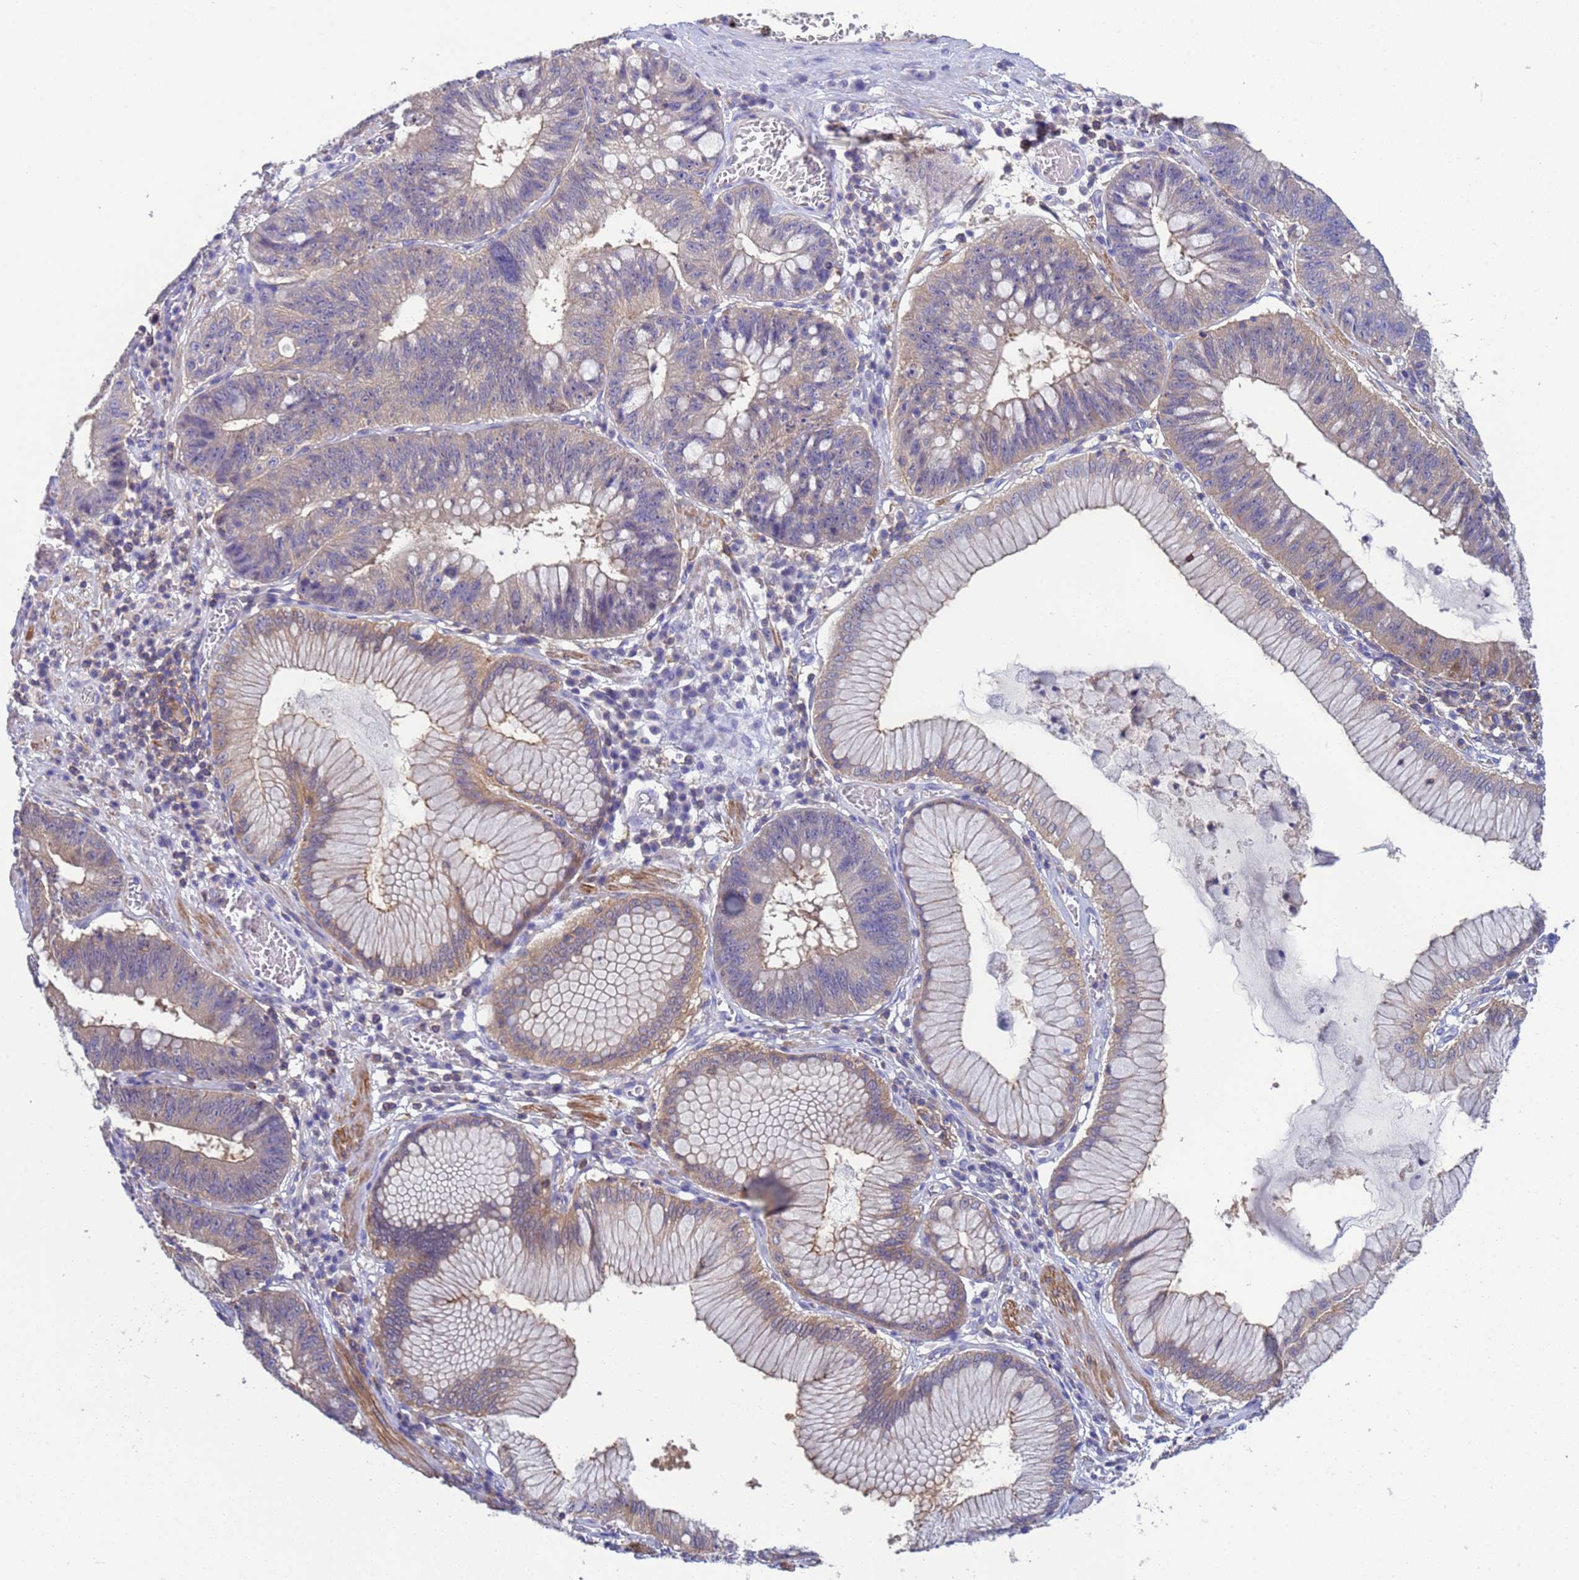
{"staining": {"intensity": "weak", "quantity": "25%-75%", "location": "cytoplasmic/membranous"}, "tissue": "stomach cancer", "cell_type": "Tumor cells", "image_type": "cancer", "snomed": [{"axis": "morphology", "description": "Adenocarcinoma, NOS"}, {"axis": "topography", "description": "Stomach"}], "caption": "DAB (3,3'-diaminobenzidine) immunohistochemical staining of human stomach cancer exhibits weak cytoplasmic/membranous protein positivity in about 25%-75% of tumor cells.", "gene": "KLHL13", "patient": {"sex": "male", "age": 59}}